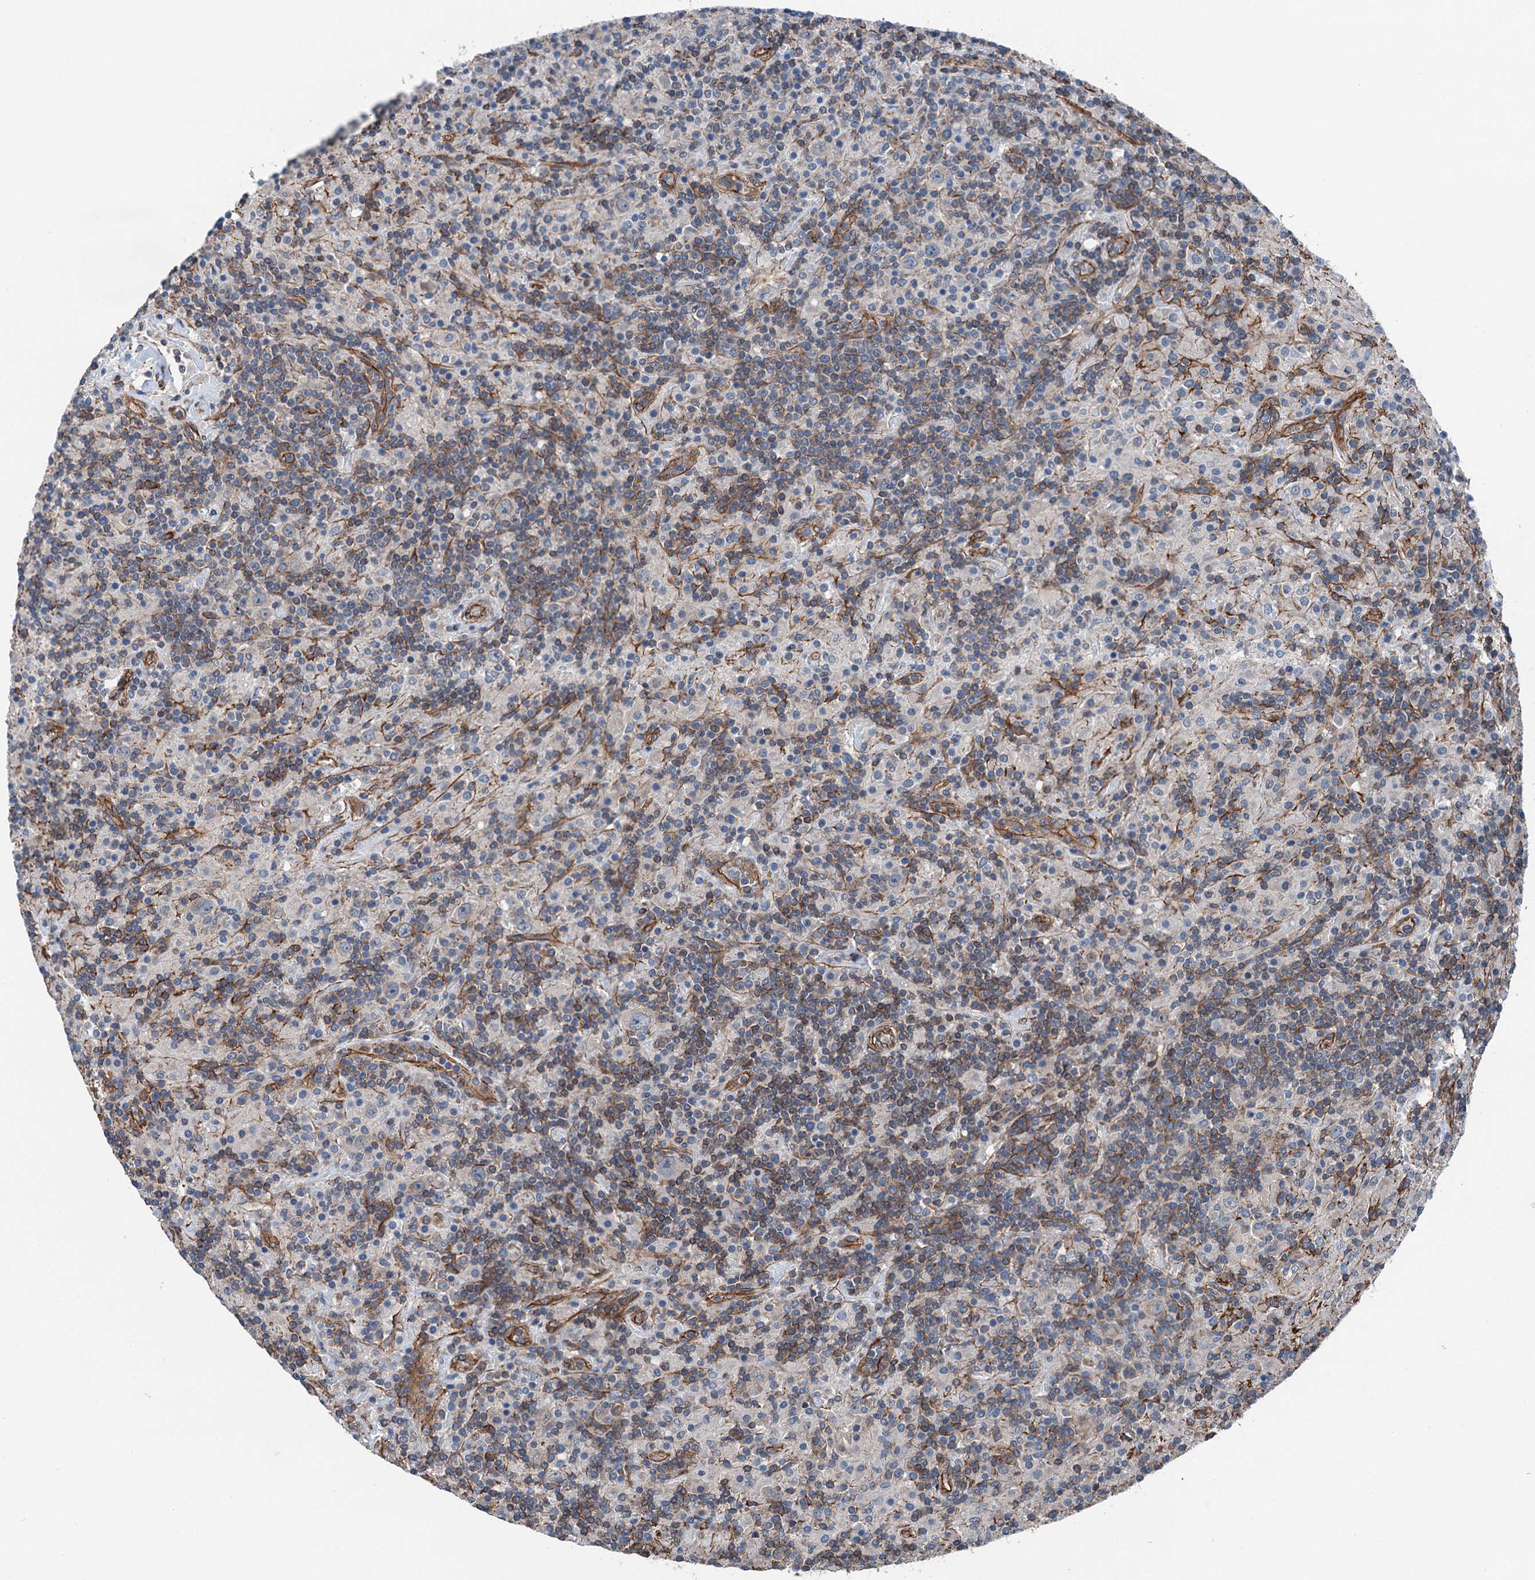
{"staining": {"intensity": "negative", "quantity": "none", "location": "none"}, "tissue": "lymphoma", "cell_type": "Tumor cells", "image_type": "cancer", "snomed": [{"axis": "morphology", "description": "Hodgkin's disease, NOS"}, {"axis": "topography", "description": "Lymph node"}], "caption": "There is no significant positivity in tumor cells of Hodgkin's disease. (Stains: DAB IHC with hematoxylin counter stain, Microscopy: brightfield microscopy at high magnification).", "gene": "NMRAL1", "patient": {"sex": "male", "age": 70}}